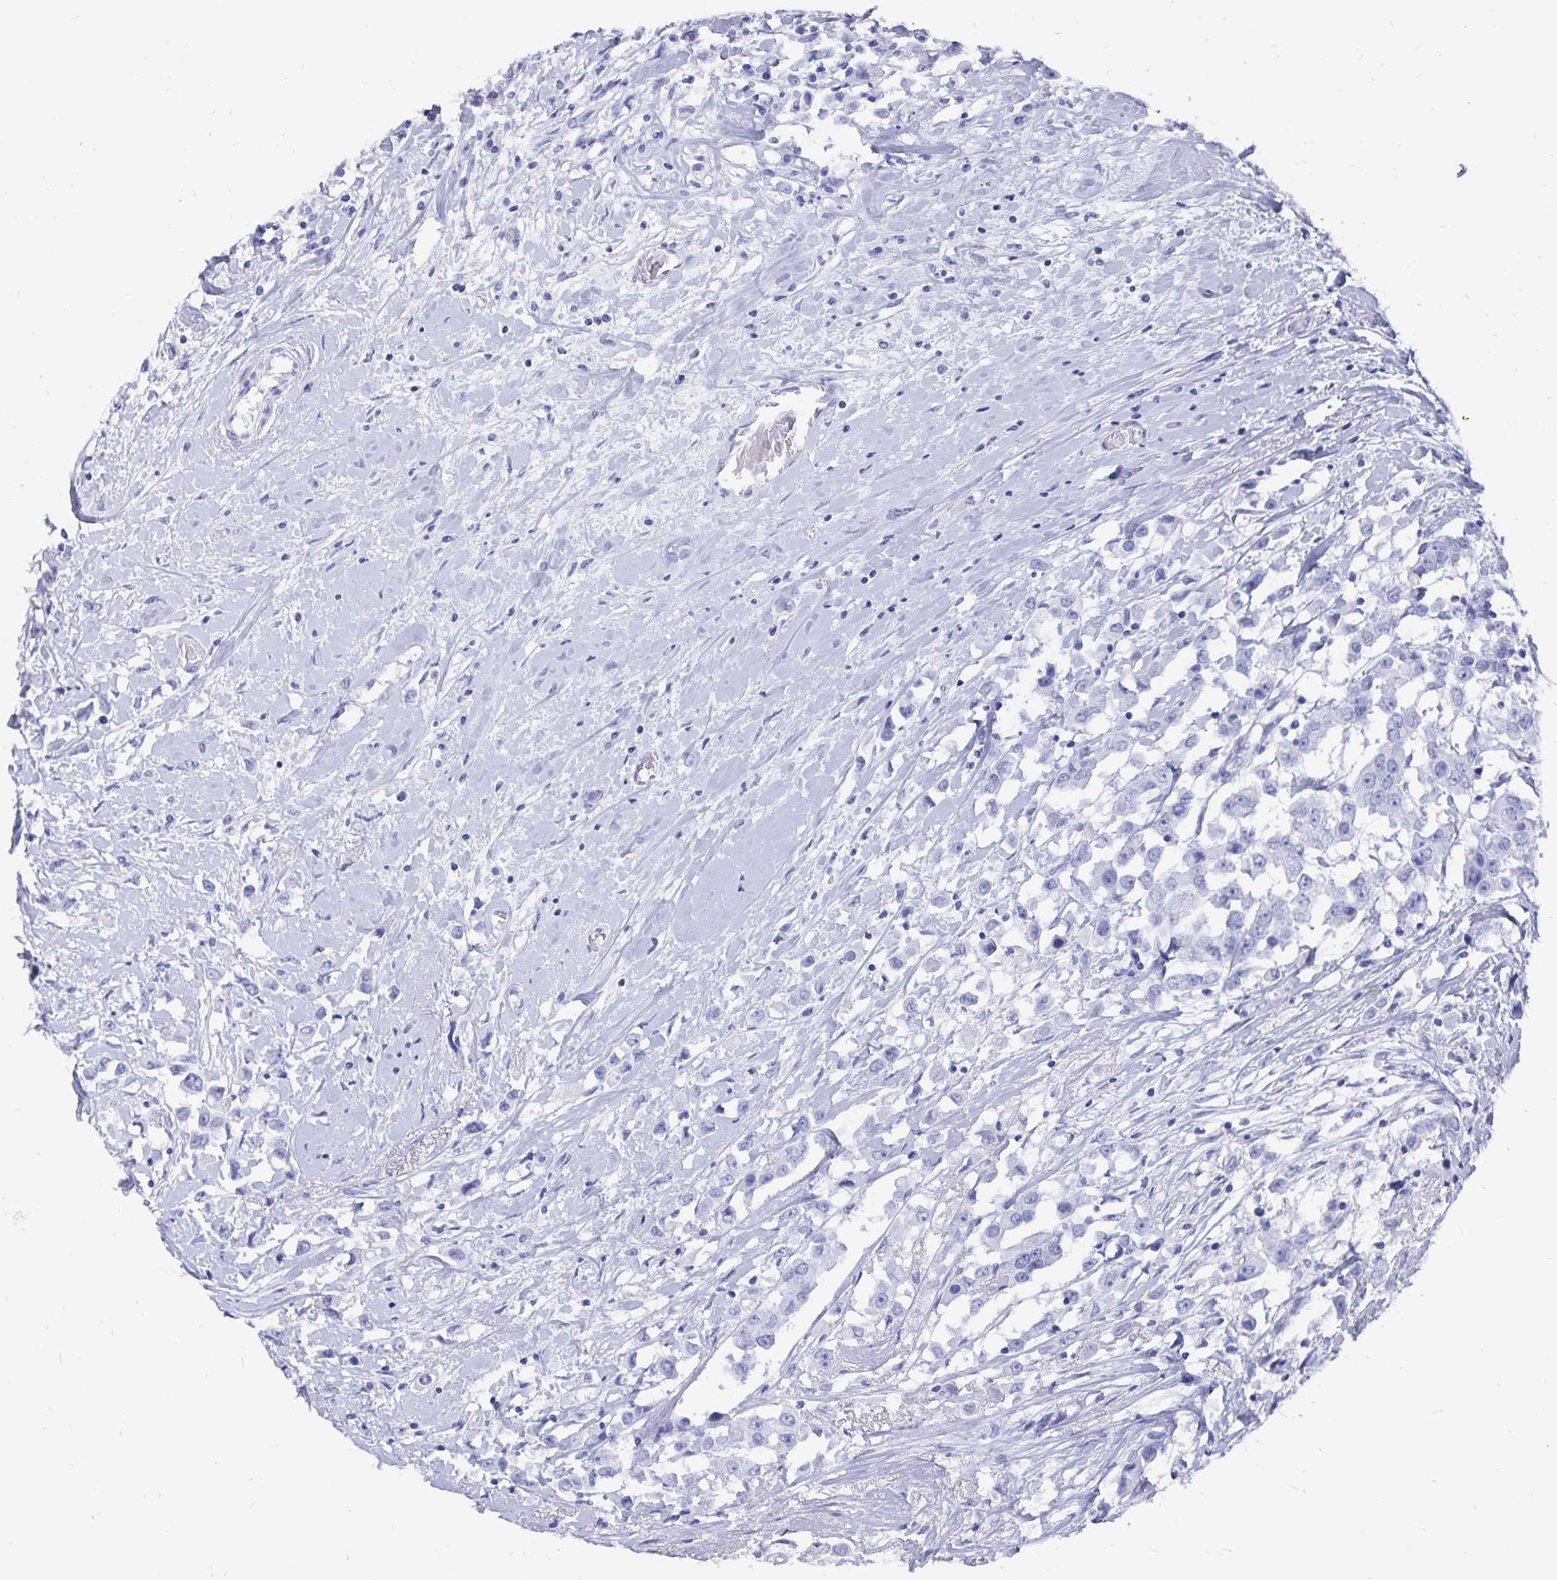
{"staining": {"intensity": "negative", "quantity": "none", "location": "none"}, "tissue": "breast cancer", "cell_type": "Tumor cells", "image_type": "cancer", "snomed": [{"axis": "morphology", "description": "Duct carcinoma"}, {"axis": "topography", "description": "Breast"}], "caption": "This is an immunohistochemistry (IHC) photomicrograph of human breast cancer. There is no staining in tumor cells.", "gene": "ADH1A", "patient": {"sex": "female", "age": 61}}